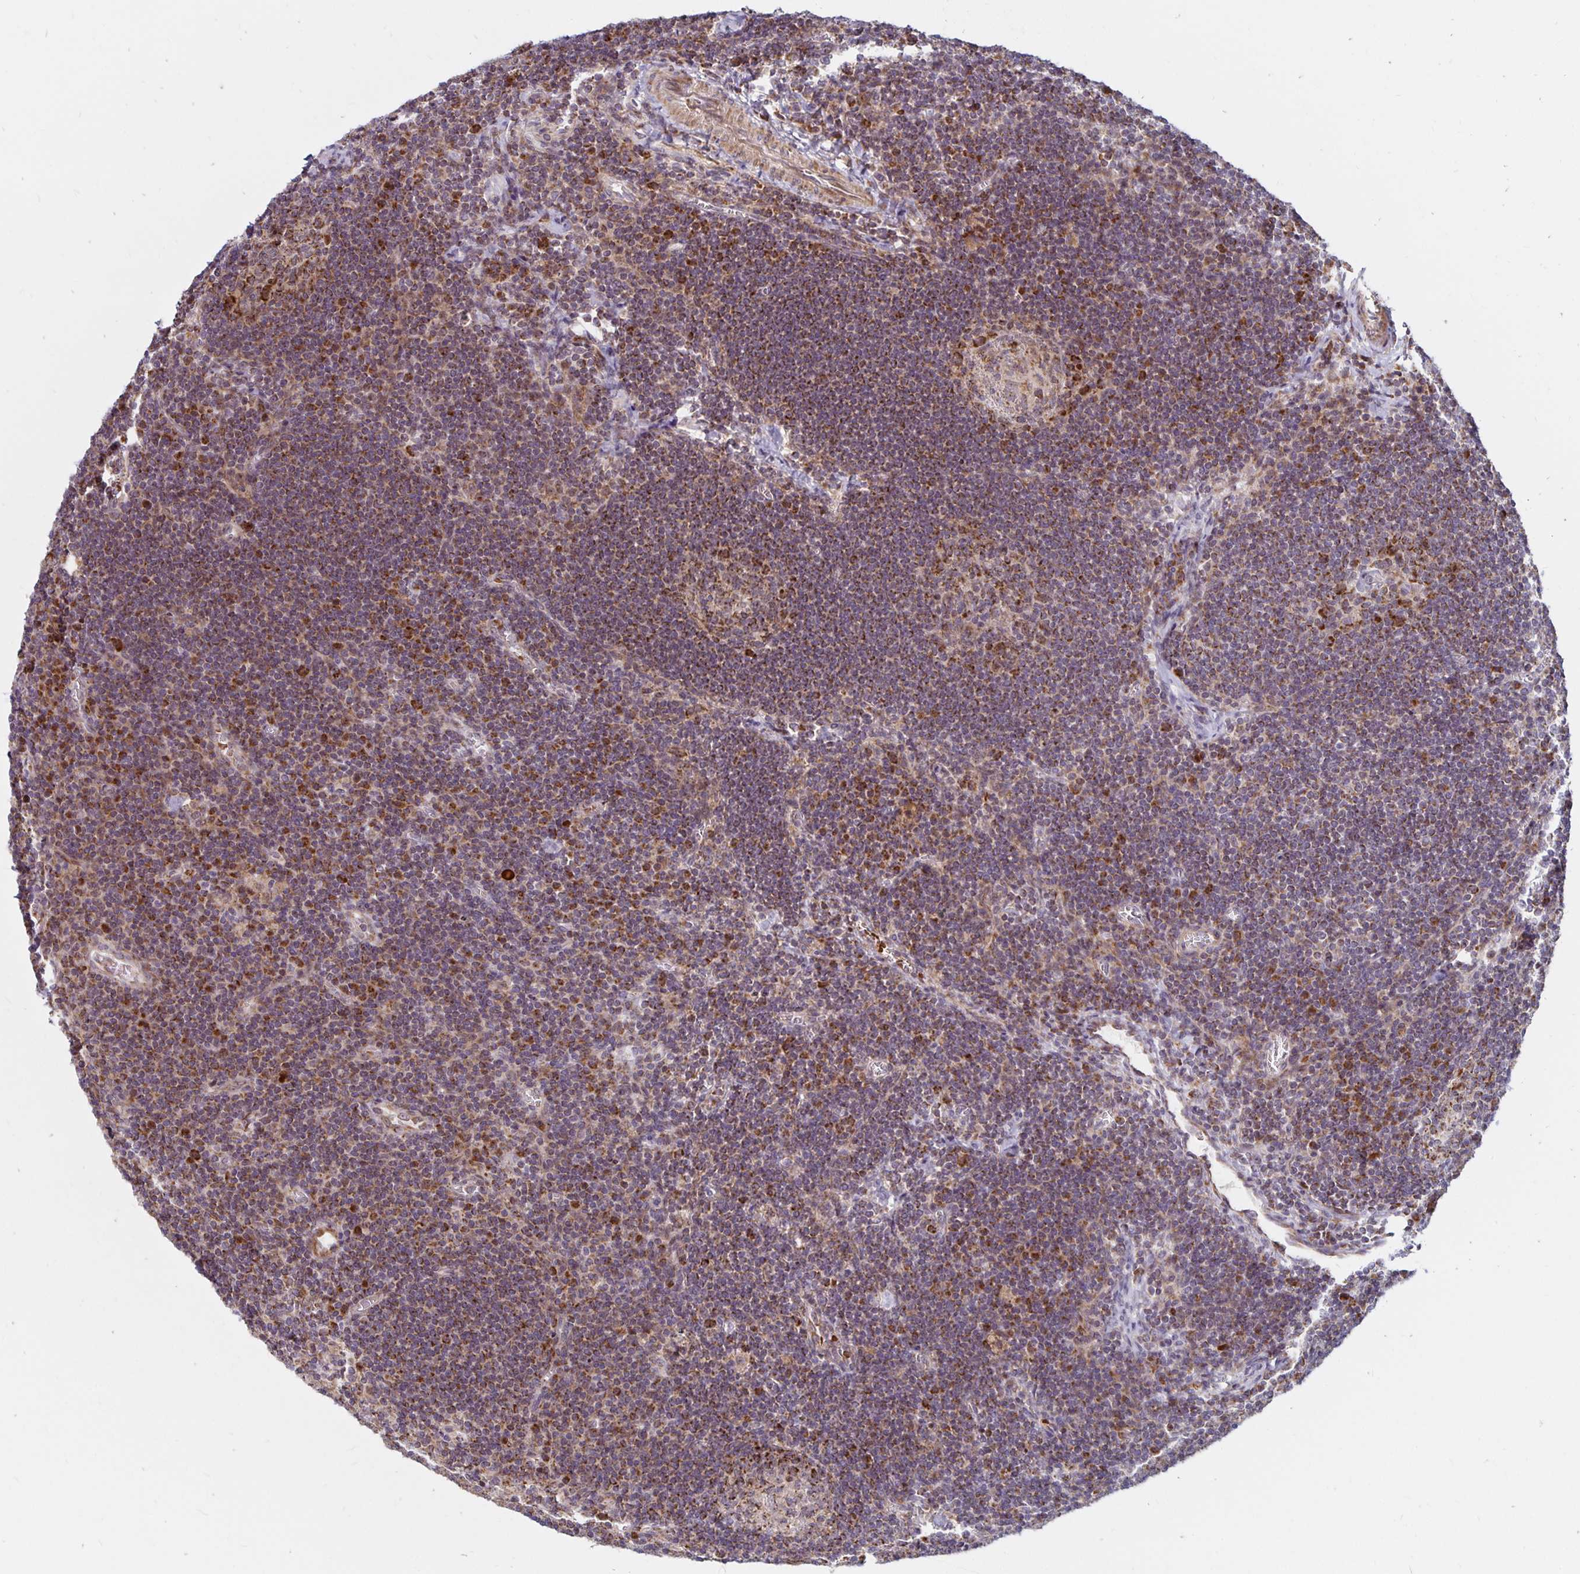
{"staining": {"intensity": "strong", "quantity": "25%-75%", "location": "cytoplasmic/membranous"}, "tissue": "lymph node", "cell_type": "Germinal center cells", "image_type": "normal", "snomed": [{"axis": "morphology", "description": "Normal tissue, NOS"}, {"axis": "topography", "description": "Lymph node"}], "caption": "Lymph node stained with immunohistochemistry exhibits strong cytoplasmic/membranous staining in approximately 25%-75% of germinal center cells.", "gene": "MRPL28", "patient": {"sex": "male", "age": 67}}